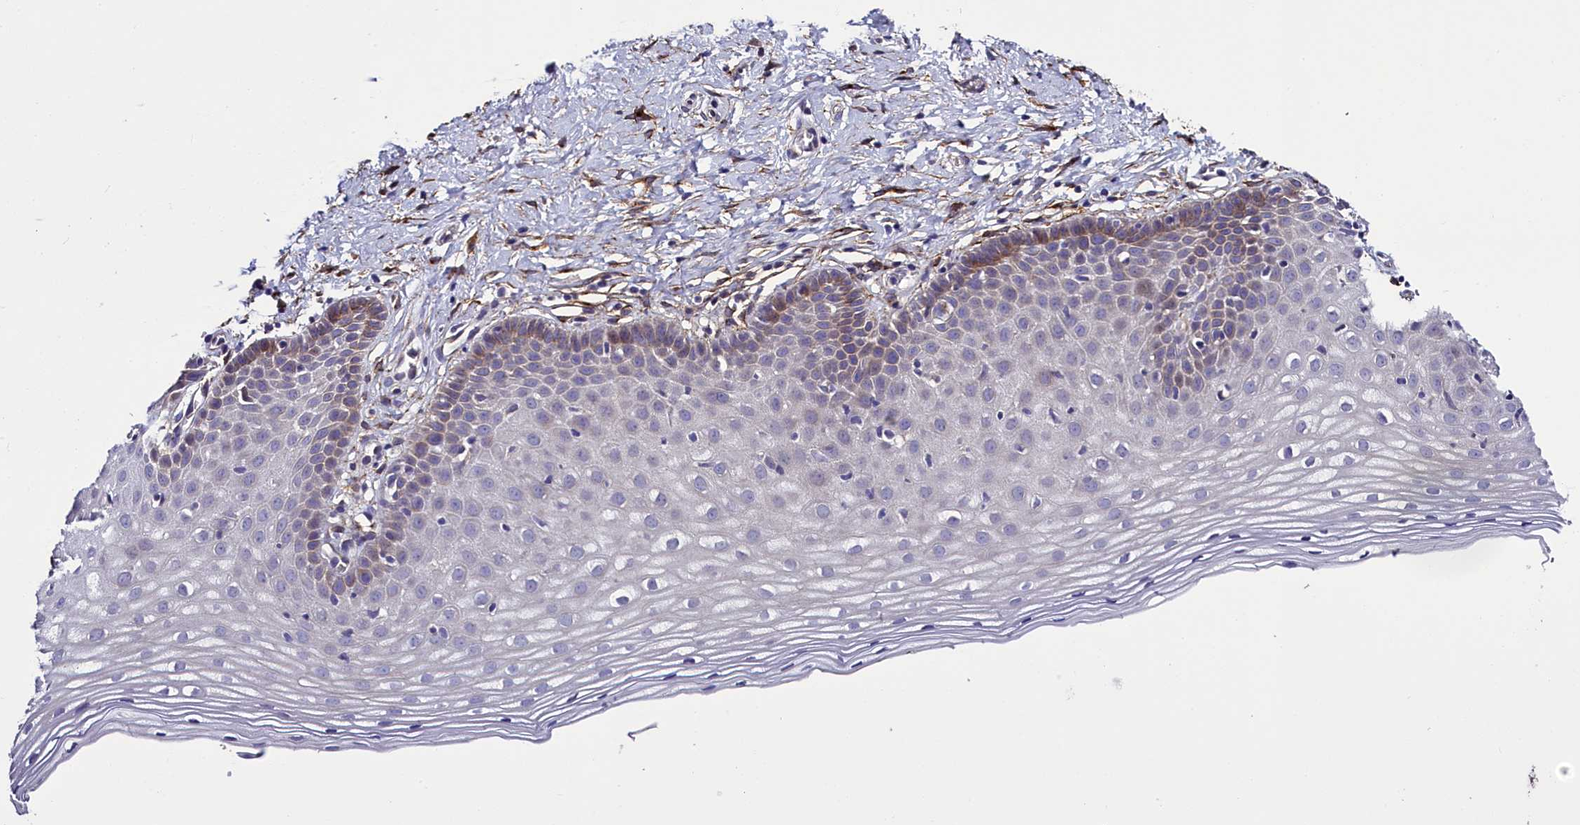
{"staining": {"intensity": "weak", "quantity": "25%-75%", "location": "cytoplasmic/membranous"}, "tissue": "cervix", "cell_type": "Glandular cells", "image_type": "normal", "snomed": [{"axis": "morphology", "description": "Normal tissue, NOS"}, {"axis": "topography", "description": "Cervix"}], "caption": "Human cervix stained for a protein (brown) shows weak cytoplasmic/membranous positive positivity in about 25%-75% of glandular cells.", "gene": "MRC2", "patient": {"sex": "female", "age": 36}}